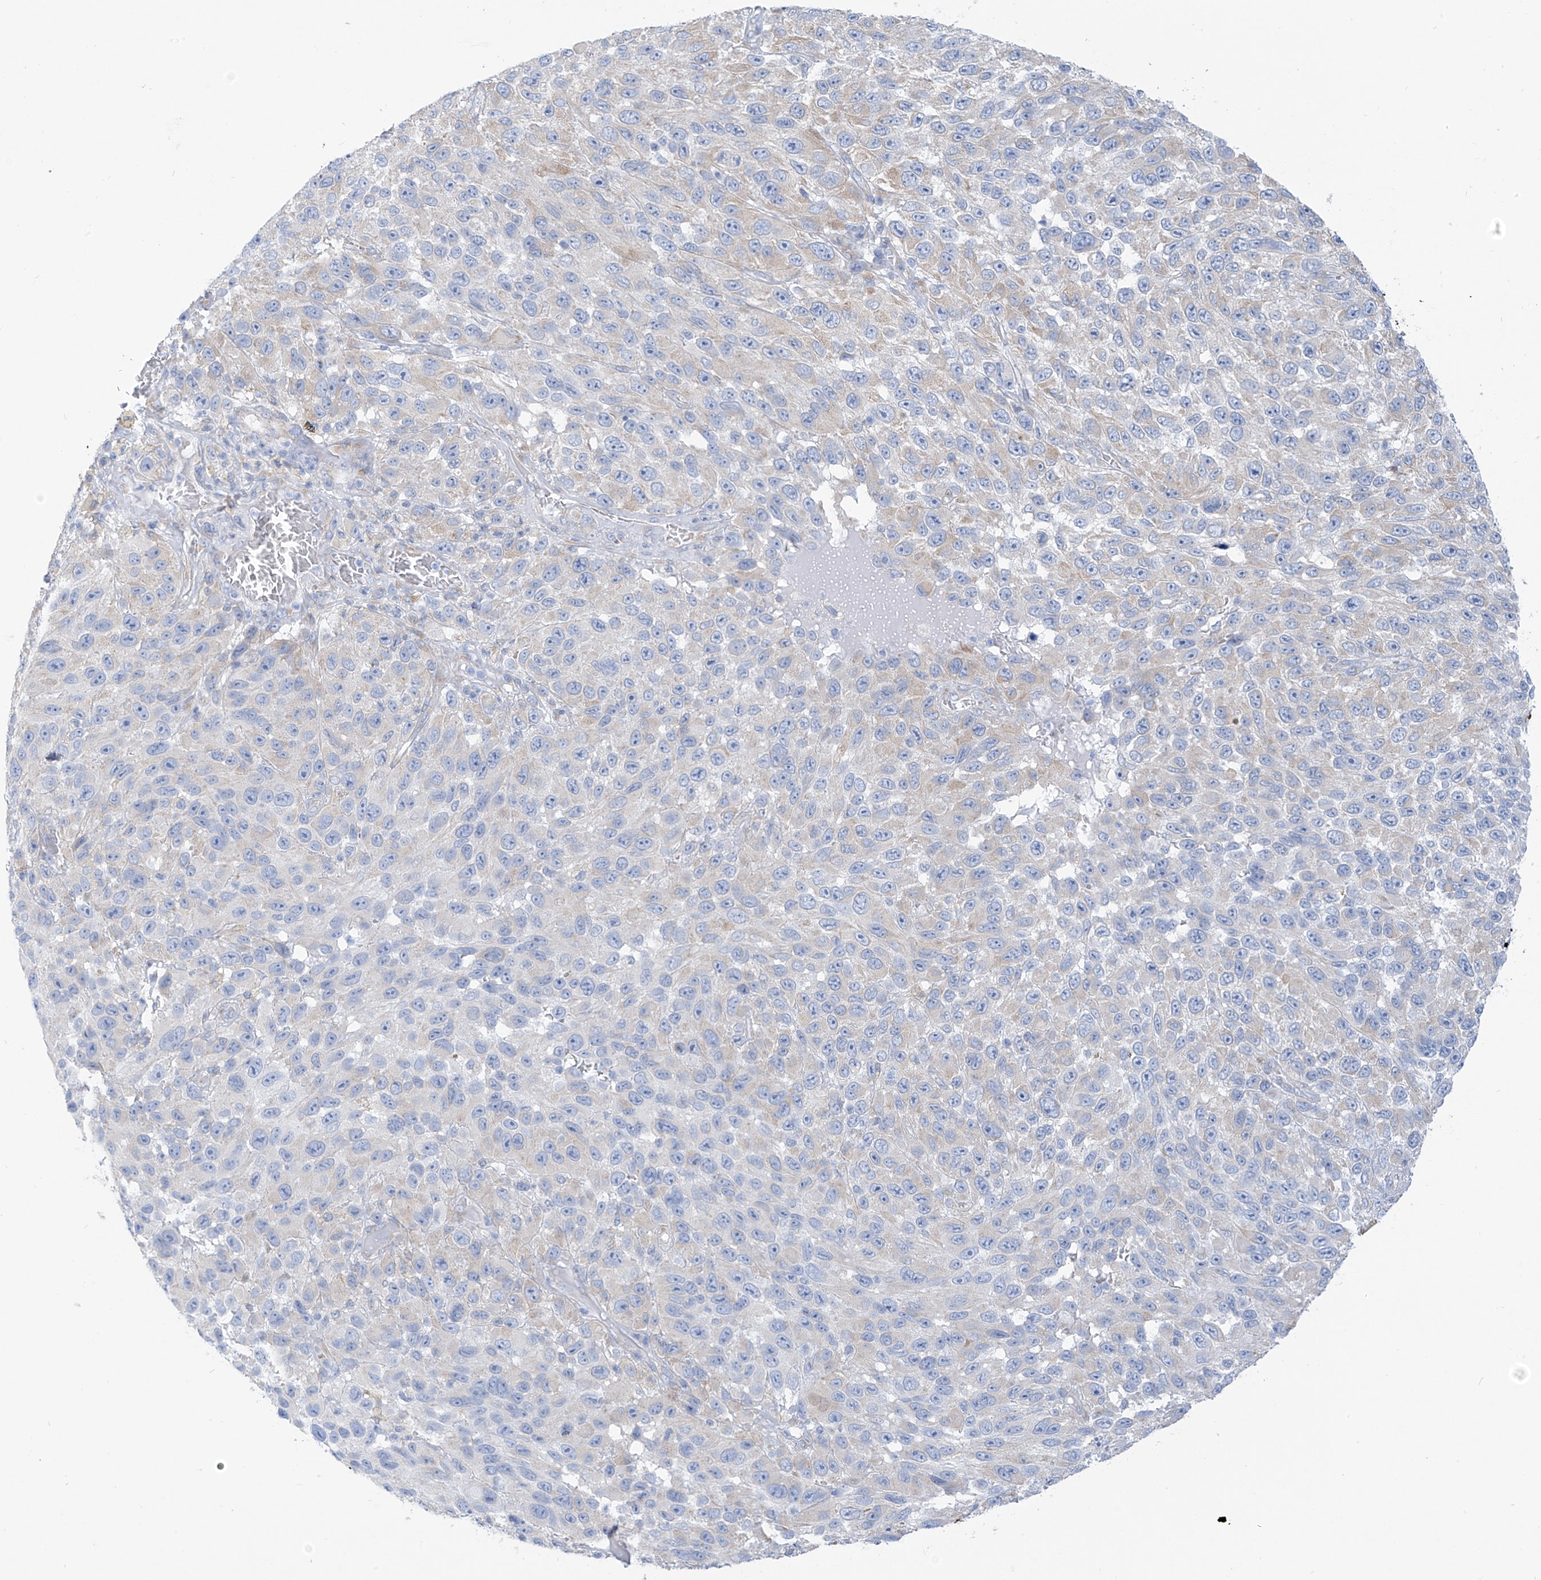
{"staining": {"intensity": "negative", "quantity": "none", "location": "none"}, "tissue": "melanoma", "cell_type": "Tumor cells", "image_type": "cancer", "snomed": [{"axis": "morphology", "description": "Malignant melanoma, NOS"}, {"axis": "topography", "description": "Skin"}], "caption": "Immunohistochemistry of human malignant melanoma shows no staining in tumor cells.", "gene": "RCN2", "patient": {"sex": "female", "age": 96}}